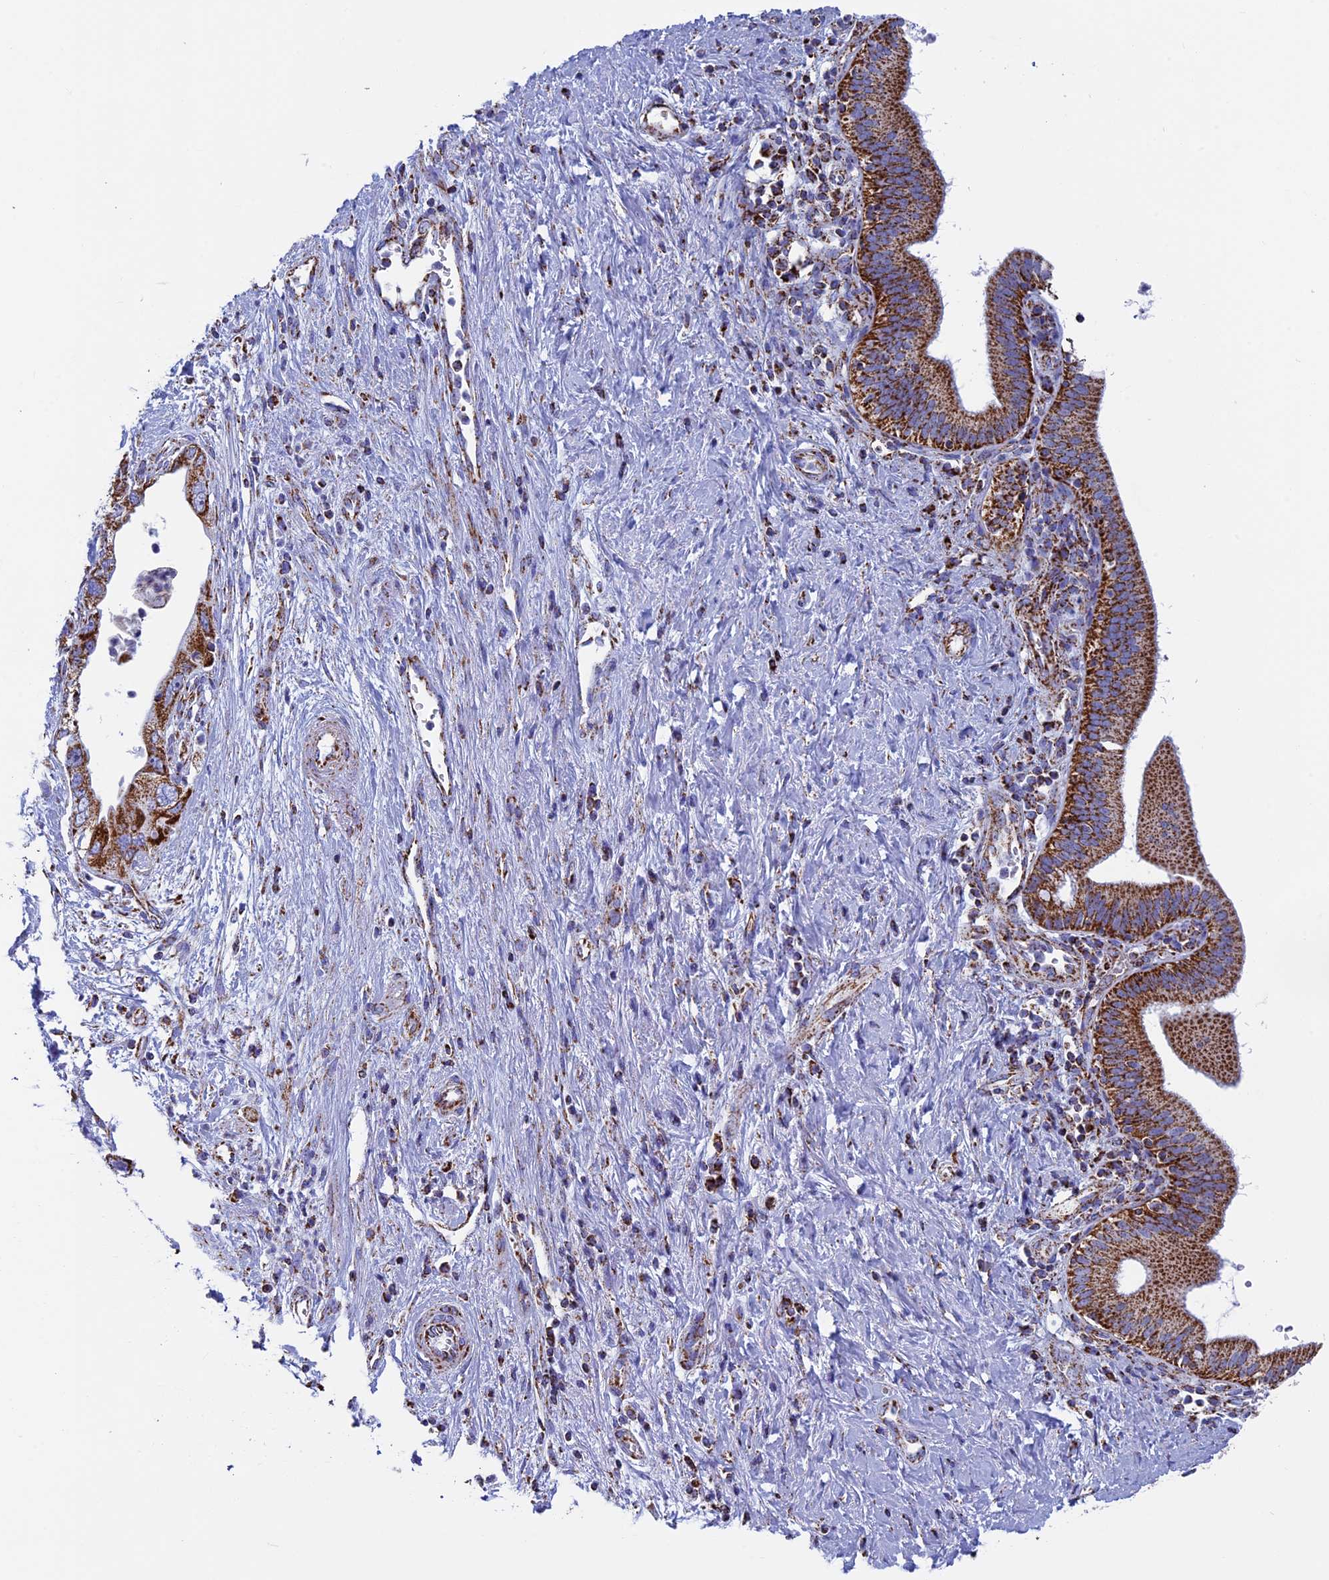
{"staining": {"intensity": "strong", "quantity": ">75%", "location": "cytoplasmic/membranous"}, "tissue": "pancreatic cancer", "cell_type": "Tumor cells", "image_type": "cancer", "snomed": [{"axis": "morphology", "description": "Adenocarcinoma, NOS"}, {"axis": "topography", "description": "Pancreas"}], "caption": "Protein positivity by immunohistochemistry (IHC) exhibits strong cytoplasmic/membranous positivity in about >75% of tumor cells in pancreatic cancer (adenocarcinoma). The staining was performed using DAB (3,3'-diaminobenzidine), with brown indicating positive protein expression. Nuclei are stained blue with hematoxylin.", "gene": "UQCRFS1", "patient": {"sex": "female", "age": 73}}